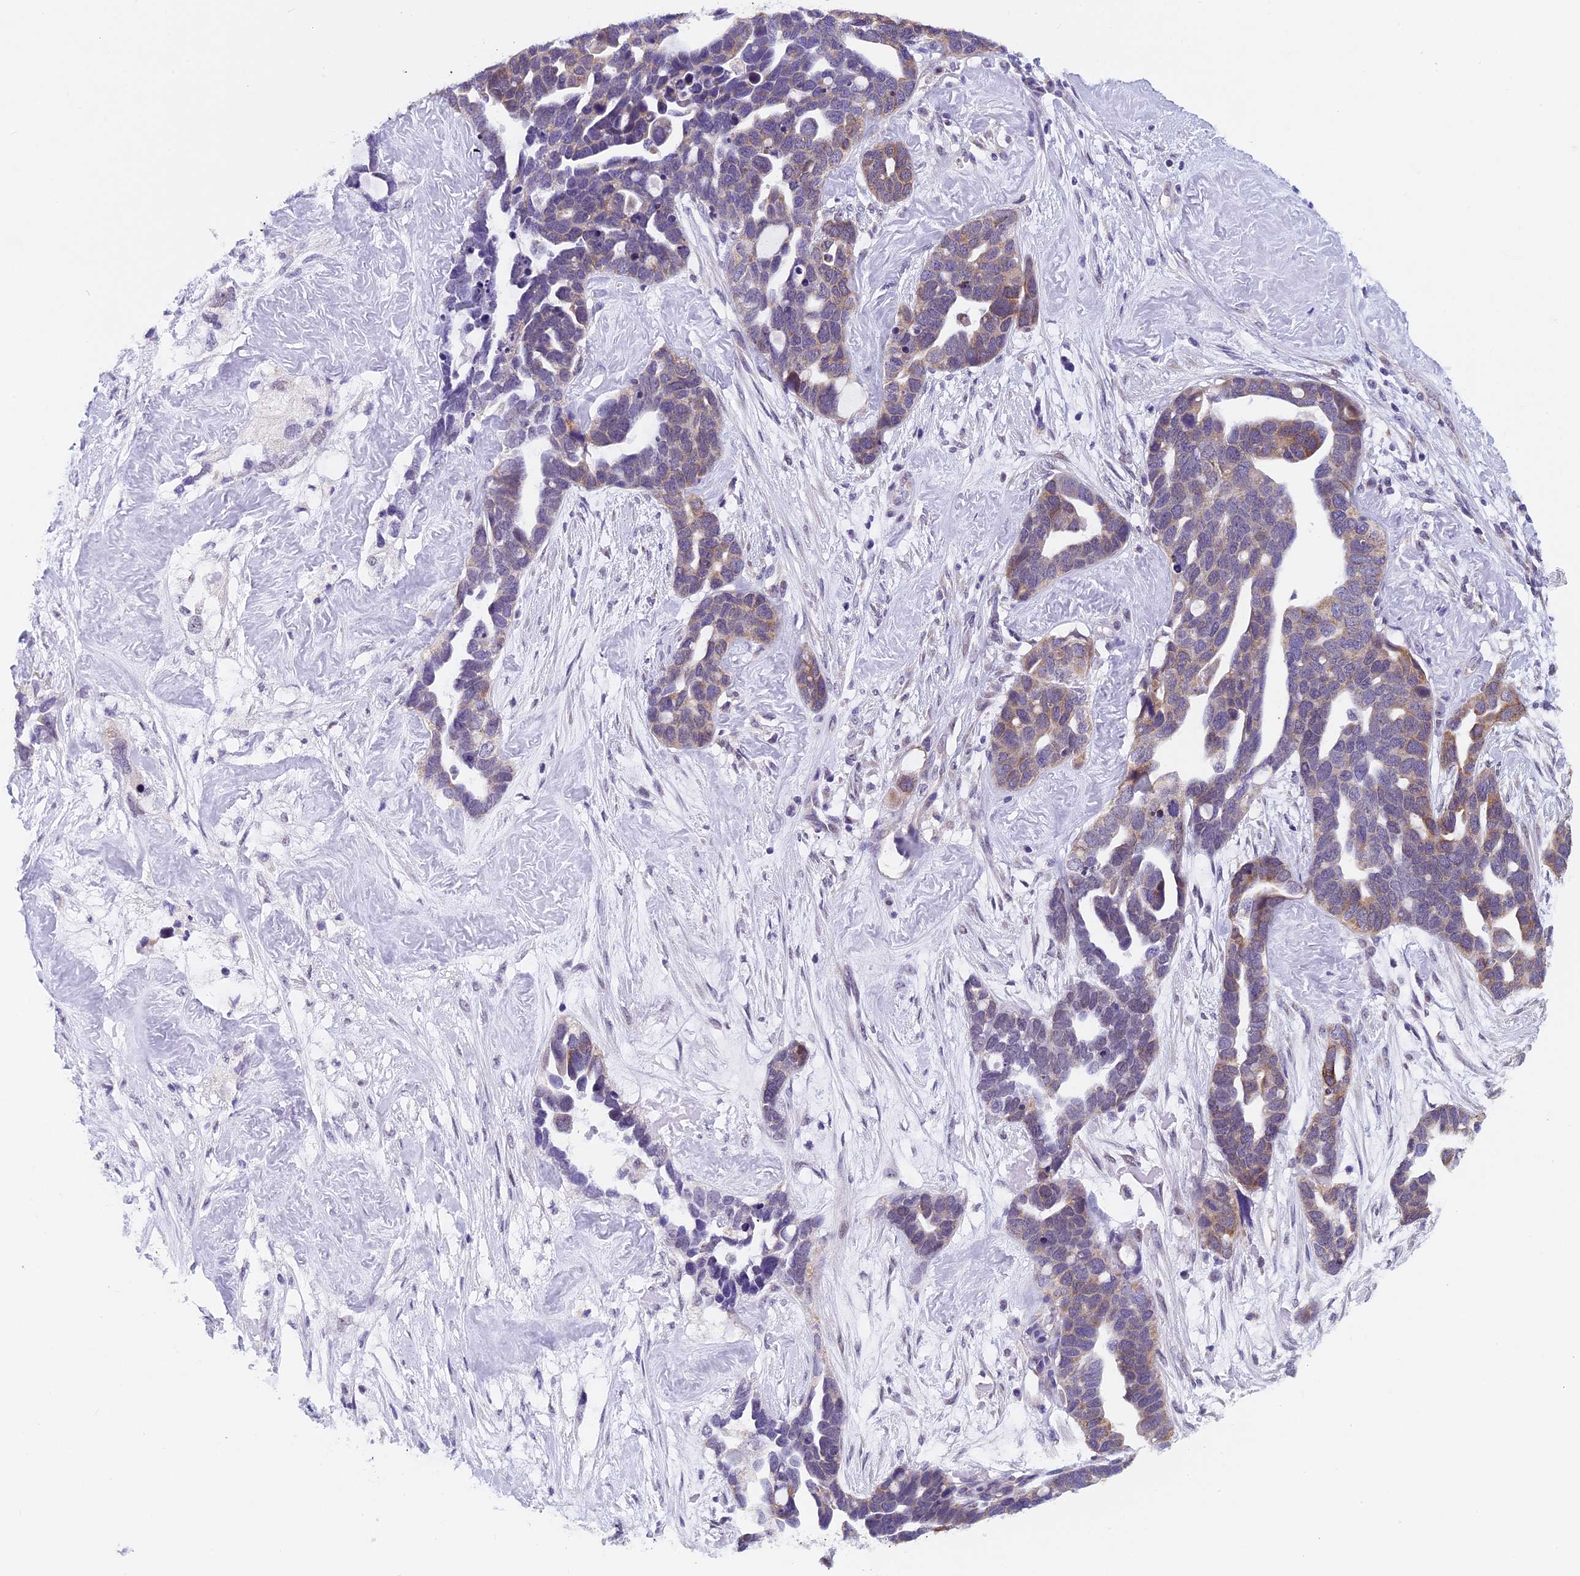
{"staining": {"intensity": "weak", "quantity": "25%-75%", "location": "cytoplasmic/membranous"}, "tissue": "ovarian cancer", "cell_type": "Tumor cells", "image_type": "cancer", "snomed": [{"axis": "morphology", "description": "Cystadenocarcinoma, serous, NOS"}, {"axis": "topography", "description": "Ovary"}], "caption": "Serous cystadenocarcinoma (ovarian) tissue demonstrates weak cytoplasmic/membranous positivity in about 25%-75% of tumor cells, visualized by immunohistochemistry. The staining is performed using DAB brown chromogen to label protein expression. The nuclei are counter-stained blue using hematoxylin.", "gene": "ZNF317", "patient": {"sex": "female", "age": 54}}